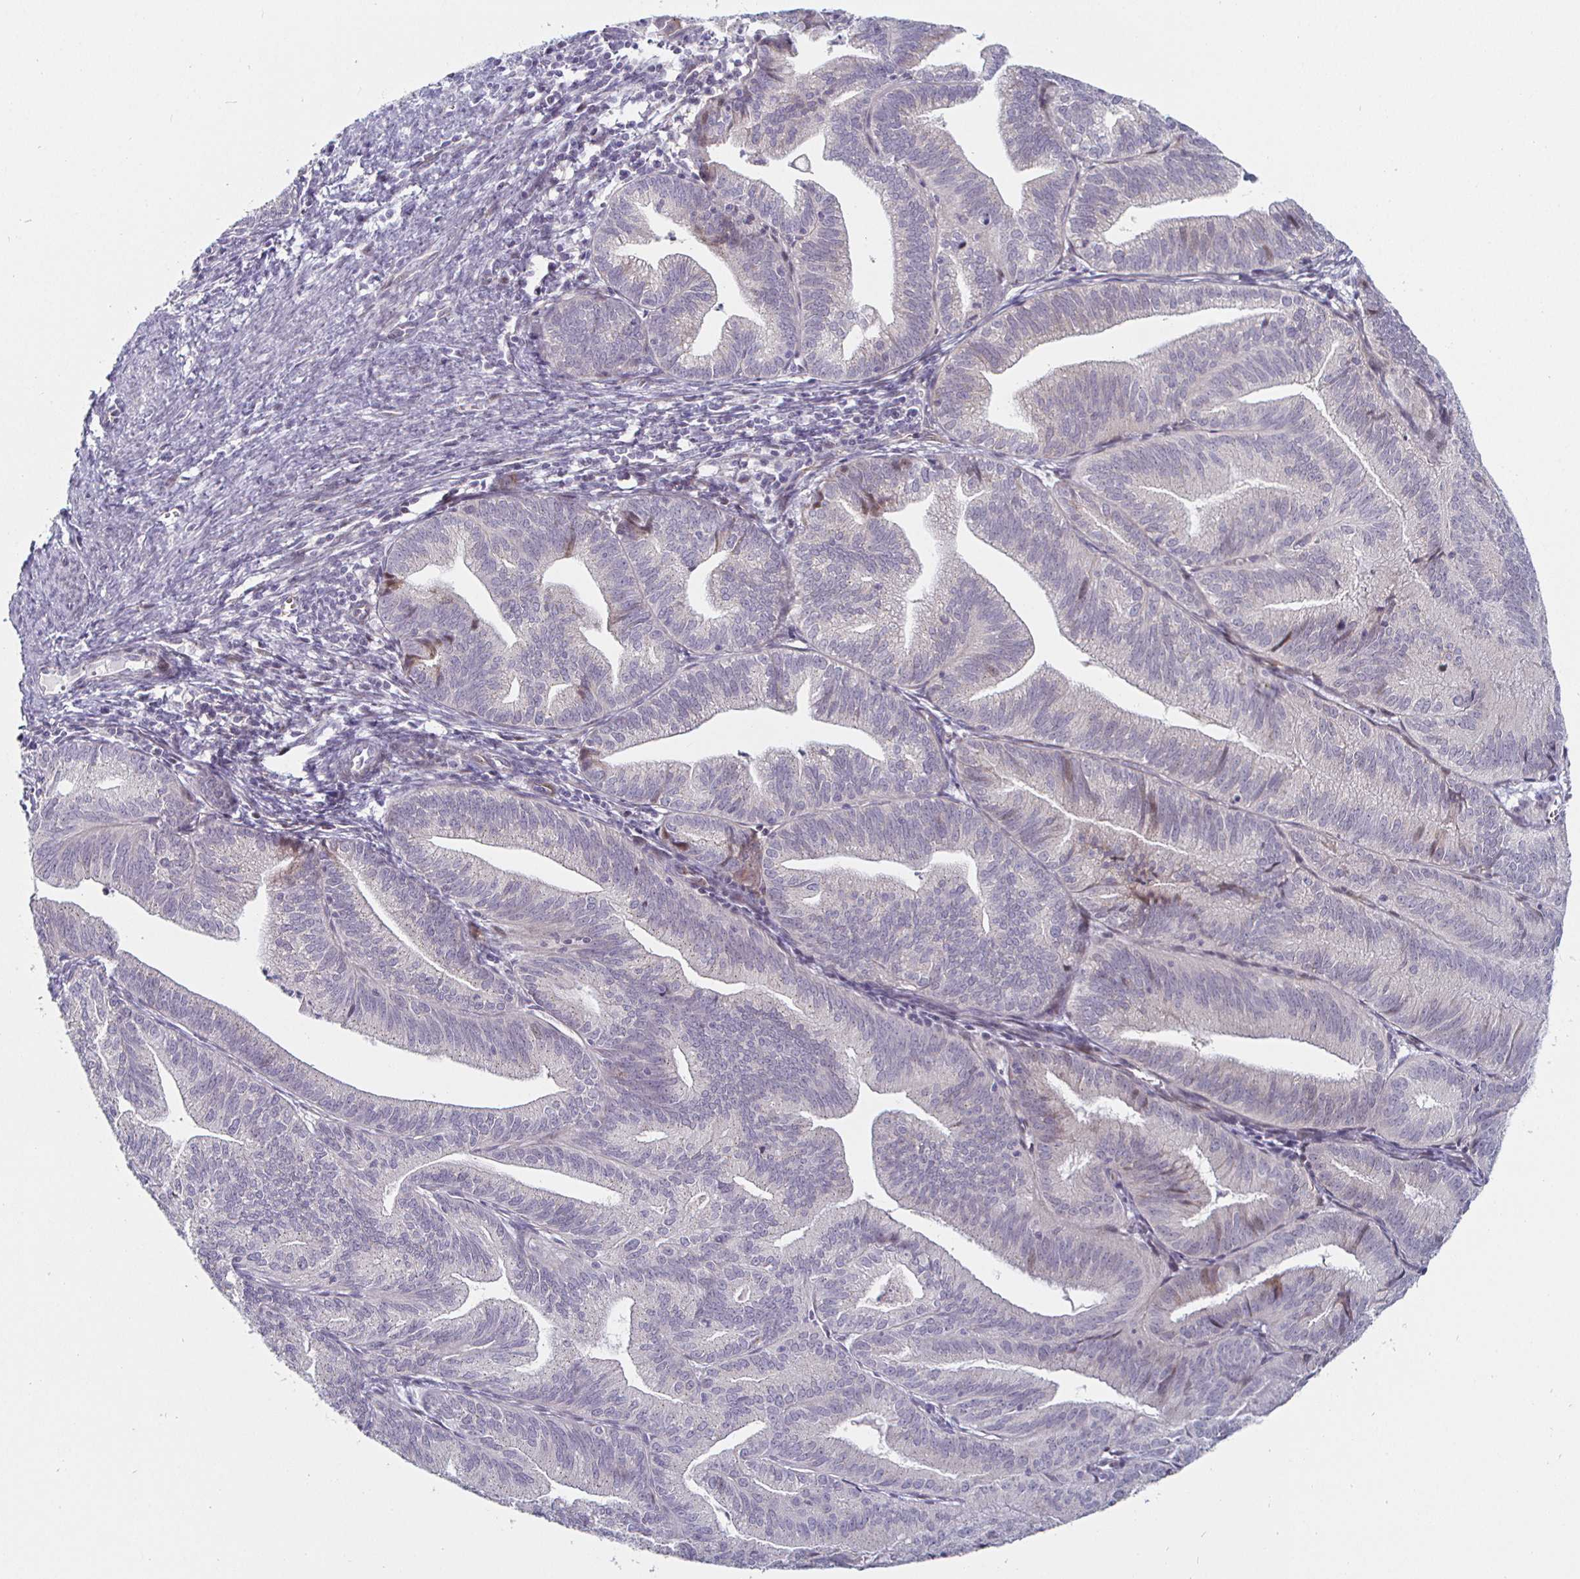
{"staining": {"intensity": "negative", "quantity": "none", "location": "none"}, "tissue": "endometrial cancer", "cell_type": "Tumor cells", "image_type": "cancer", "snomed": [{"axis": "morphology", "description": "Adenocarcinoma, NOS"}, {"axis": "topography", "description": "Endometrium"}], "caption": "Tumor cells show no significant expression in endometrial cancer (adenocarcinoma).", "gene": "DMRTB1", "patient": {"sex": "female", "age": 70}}